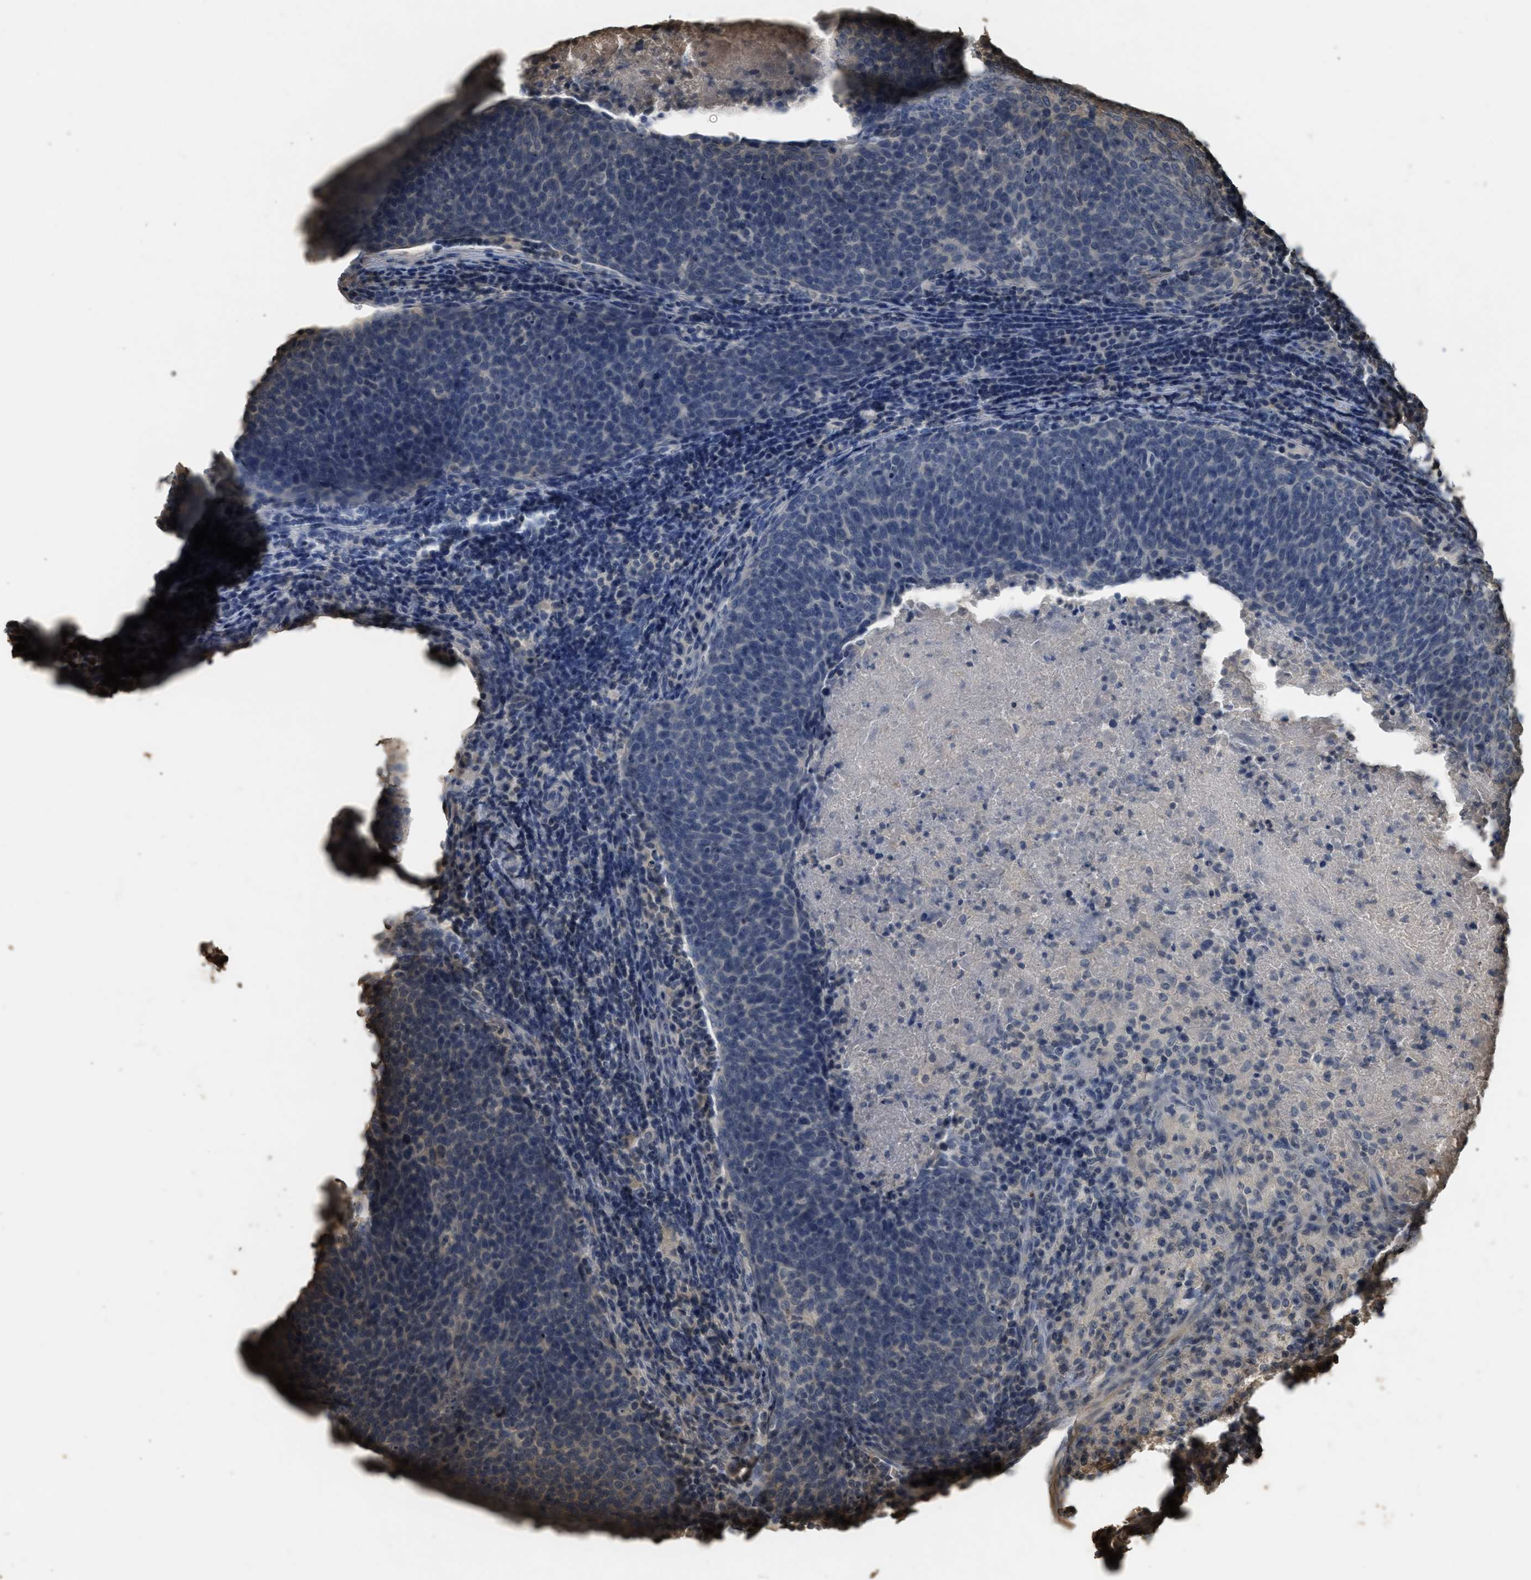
{"staining": {"intensity": "negative", "quantity": "none", "location": "none"}, "tissue": "head and neck cancer", "cell_type": "Tumor cells", "image_type": "cancer", "snomed": [{"axis": "morphology", "description": "Squamous cell carcinoma, NOS"}, {"axis": "morphology", "description": "Squamous cell carcinoma, metastatic, NOS"}, {"axis": "topography", "description": "Lymph node"}, {"axis": "topography", "description": "Head-Neck"}], "caption": "This is an immunohistochemistry histopathology image of human head and neck cancer. There is no positivity in tumor cells.", "gene": "ARHGDIA", "patient": {"sex": "male", "age": 62}}